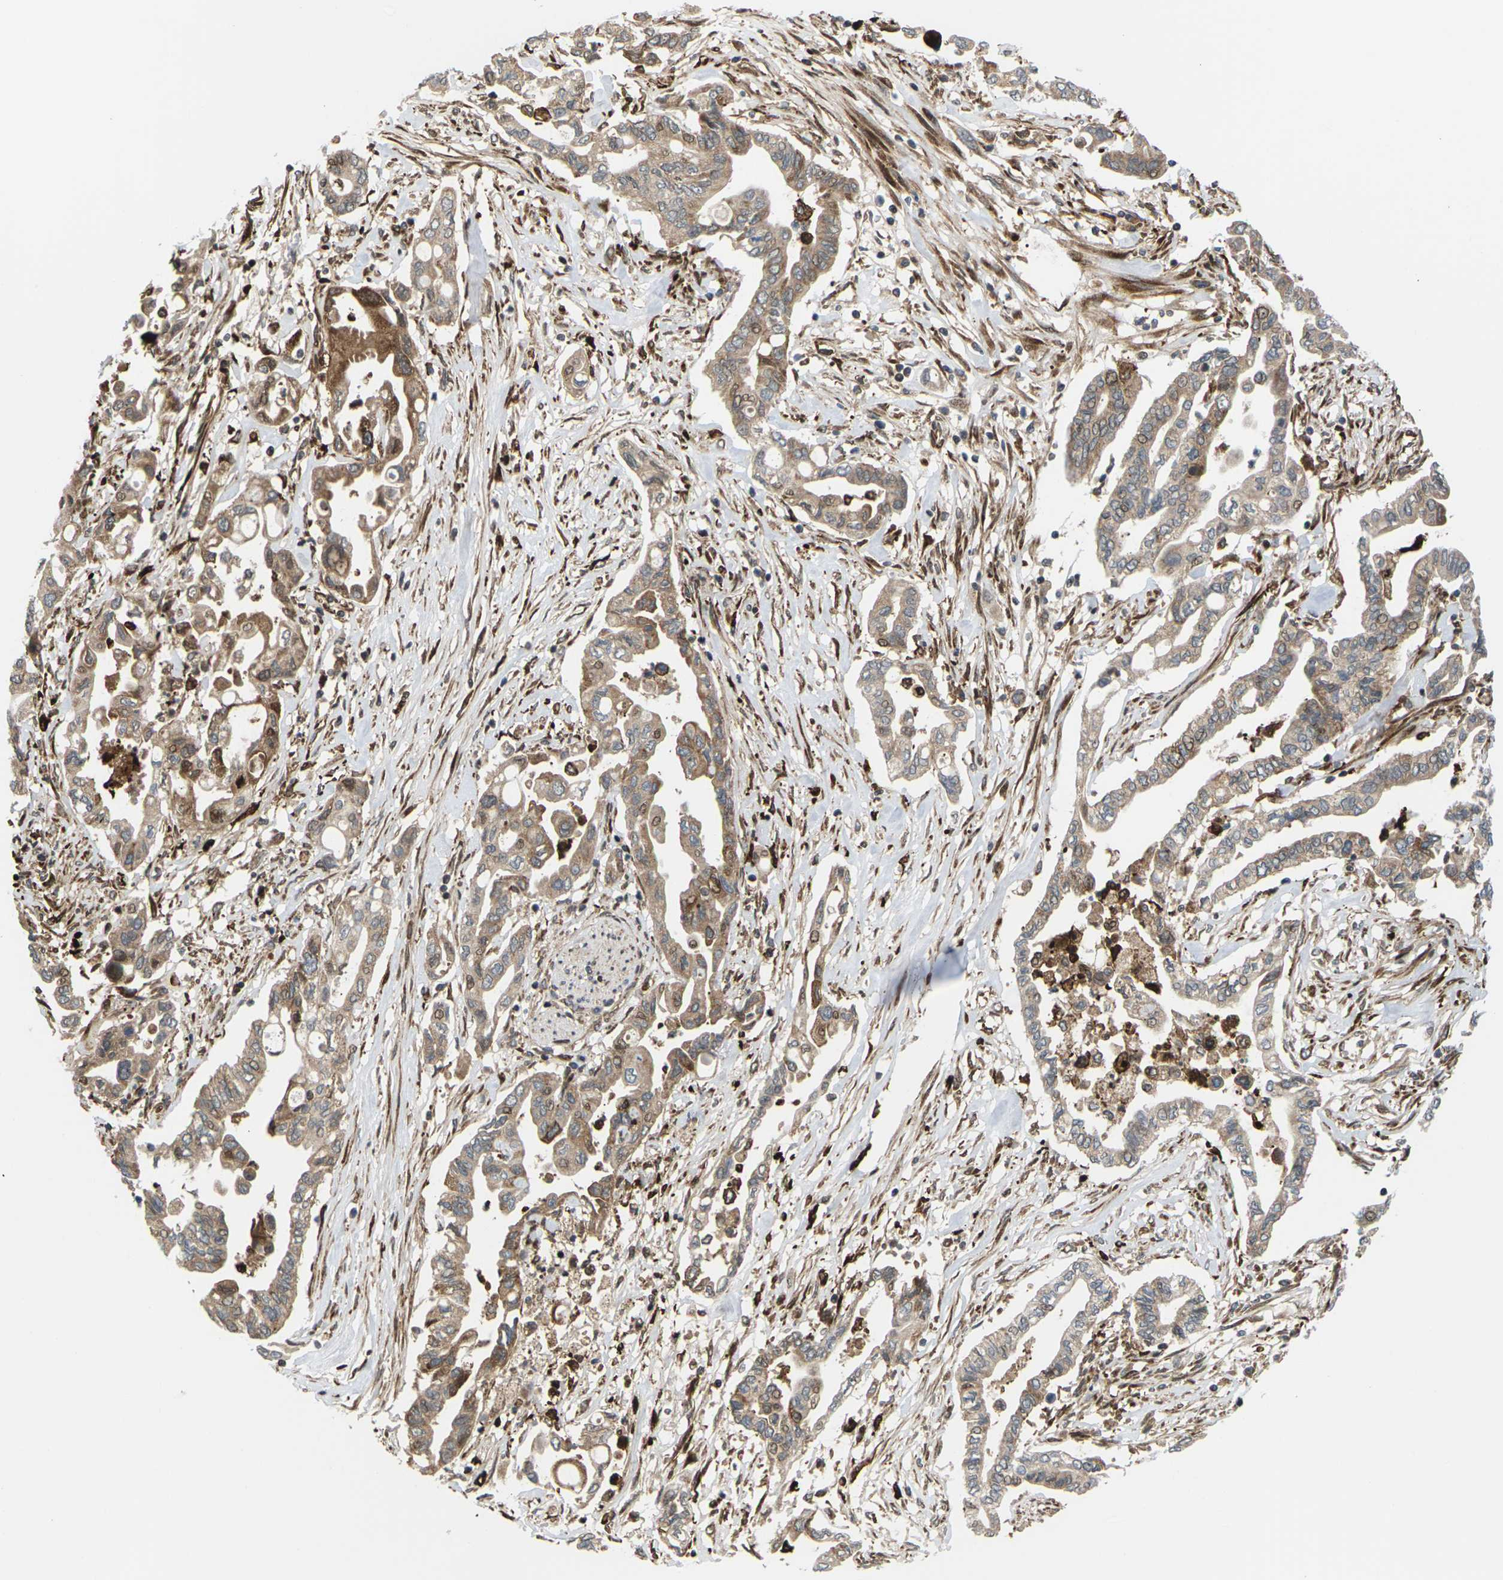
{"staining": {"intensity": "moderate", "quantity": ">75%", "location": "cytoplasmic/membranous,nuclear"}, "tissue": "pancreatic cancer", "cell_type": "Tumor cells", "image_type": "cancer", "snomed": [{"axis": "morphology", "description": "Adenocarcinoma, NOS"}, {"axis": "topography", "description": "Pancreas"}], "caption": "About >75% of tumor cells in human adenocarcinoma (pancreatic) show moderate cytoplasmic/membranous and nuclear protein positivity as visualized by brown immunohistochemical staining.", "gene": "ROBO1", "patient": {"sex": "female", "age": 57}}